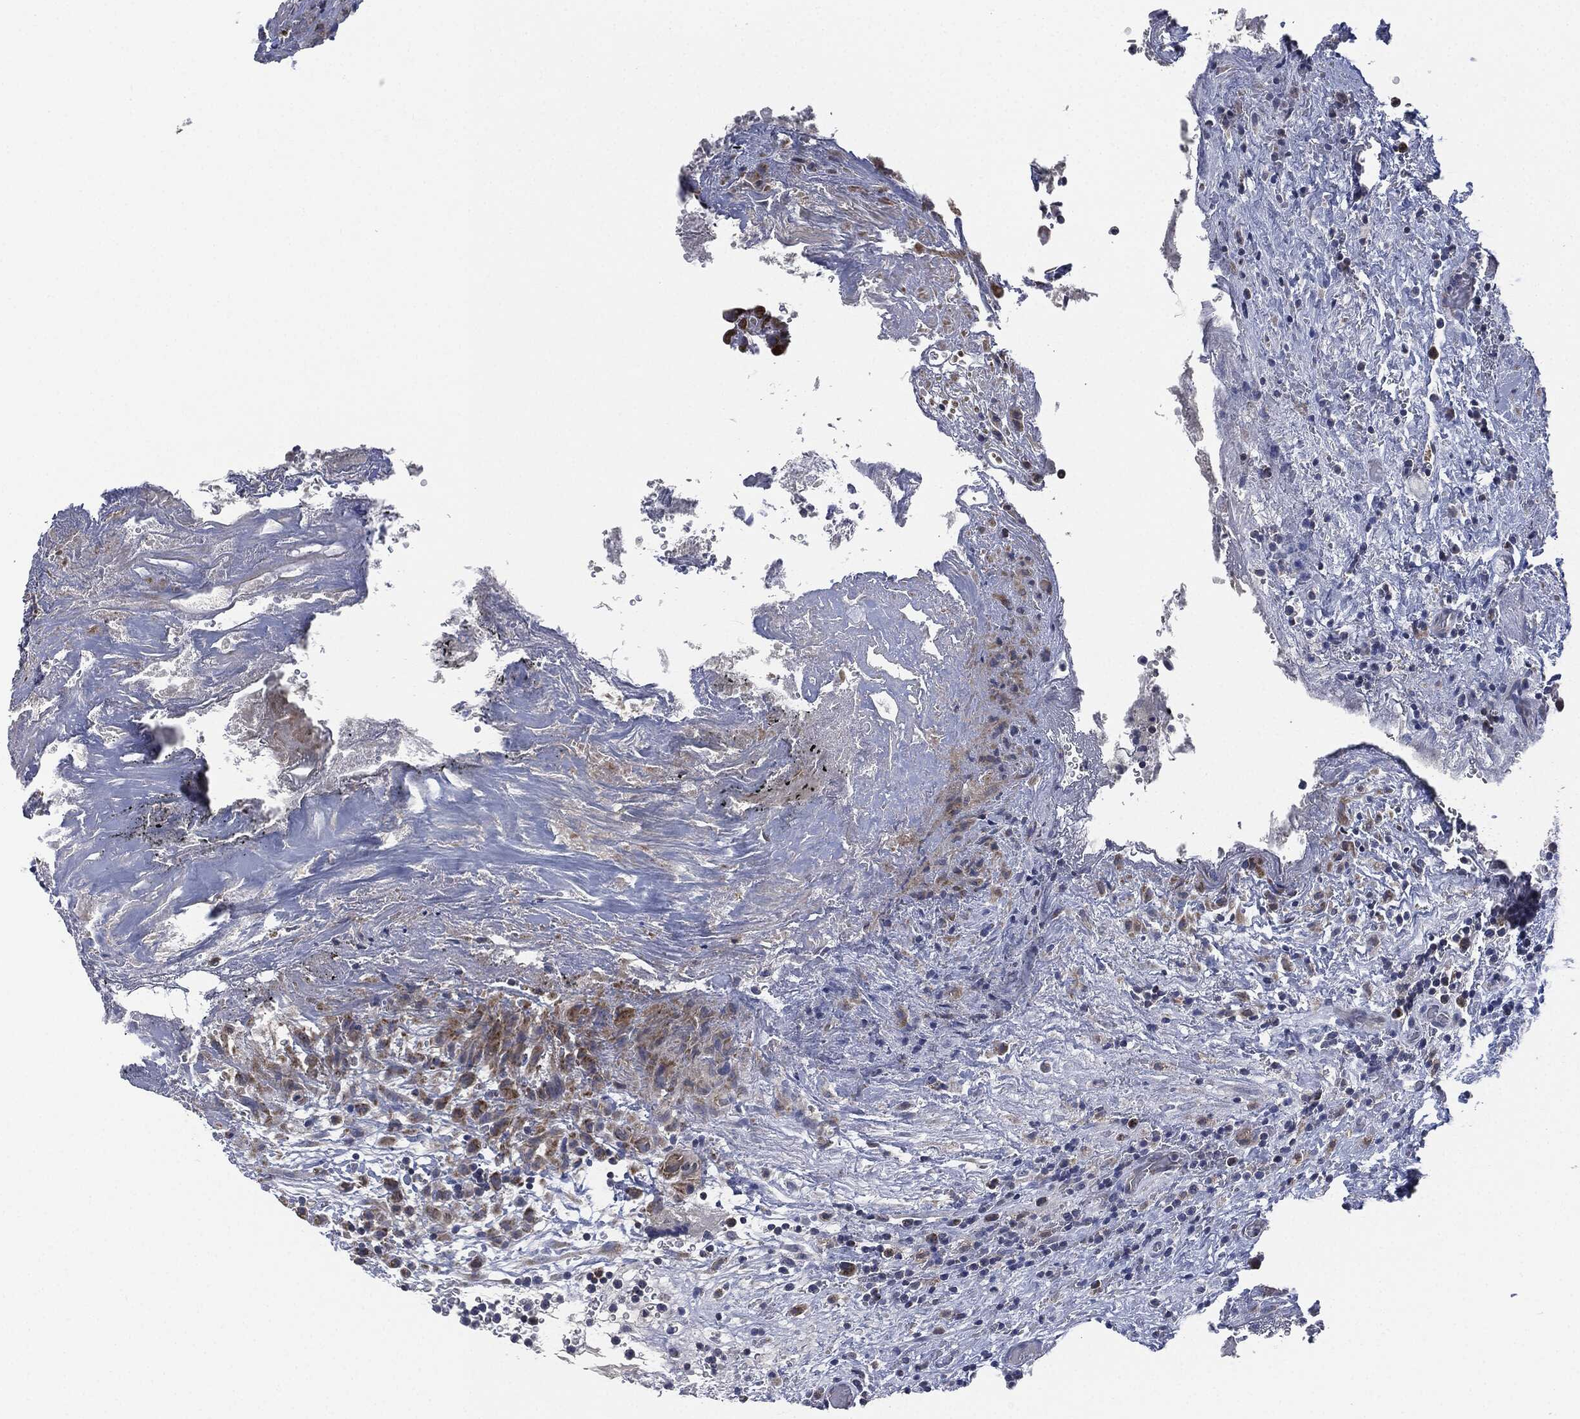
{"staining": {"intensity": "moderate", "quantity": "25%-75%", "location": "cytoplasmic/membranous"}, "tissue": "urothelial cancer", "cell_type": "Tumor cells", "image_type": "cancer", "snomed": [{"axis": "morphology", "description": "Urothelial carcinoma, High grade"}, {"axis": "topography", "description": "Urinary bladder"}], "caption": "Moderate cytoplasmic/membranous staining for a protein is present in approximately 25%-75% of tumor cells of urothelial cancer using immunohistochemistry.", "gene": "SIGLEC9", "patient": {"sex": "female", "age": 41}}